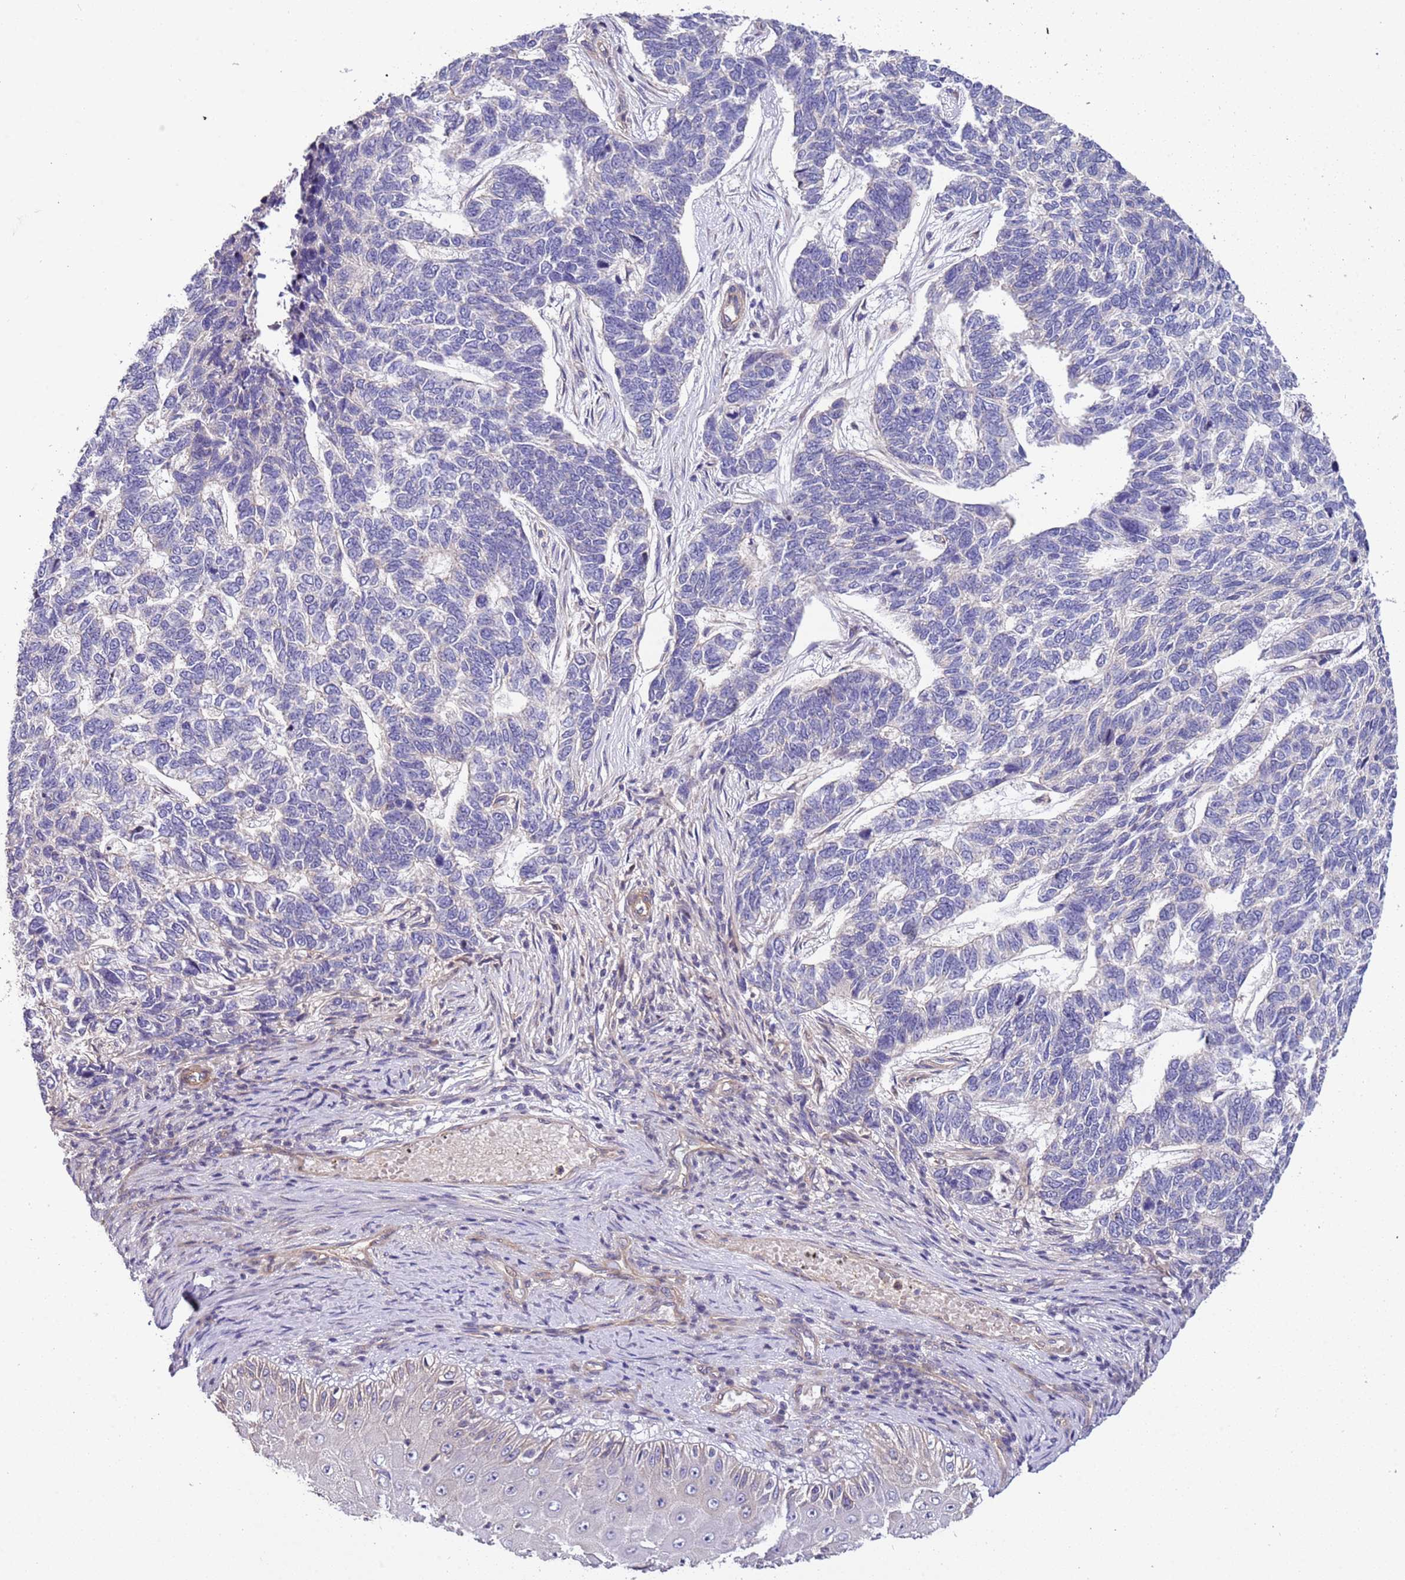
{"staining": {"intensity": "negative", "quantity": "none", "location": "none"}, "tissue": "skin cancer", "cell_type": "Tumor cells", "image_type": "cancer", "snomed": [{"axis": "morphology", "description": "Basal cell carcinoma"}, {"axis": "topography", "description": "Skin"}], "caption": "High magnification brightfield microscopy of skin cancer stained with DAB (brown) and counterstained with hematoxylin (blue): tumor cells show no significant expression.", "gene": "LAMB4", "patient": {"sex": "female", "age": 65}}